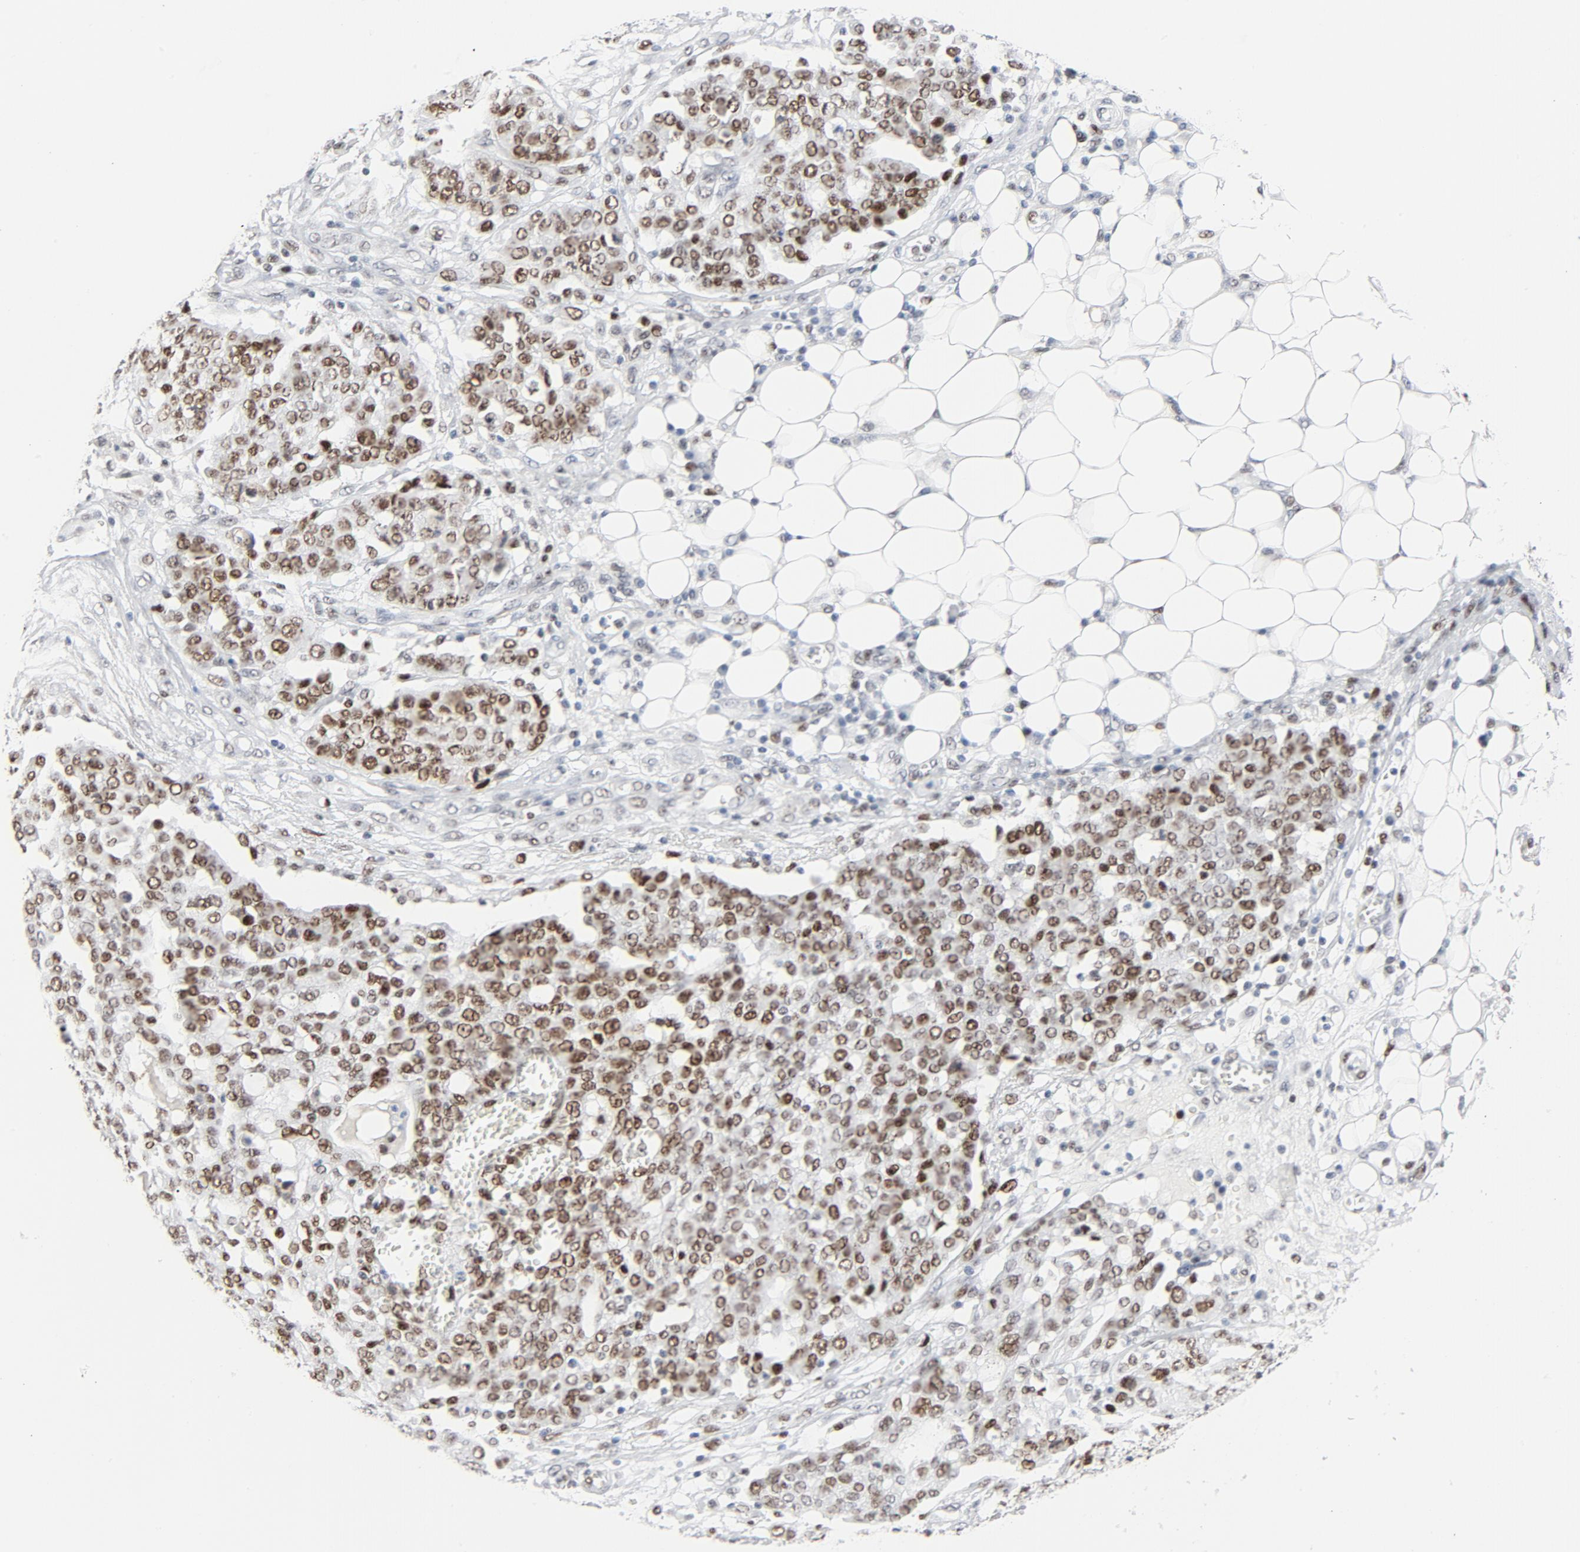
{"staining": {"intensity": "moderate", "quantity": ">75%", "location": "nuclear"}, "tissue": "ovarian cancer", "cell_type": "Tumor cells", "image_type": "cancer", "snomed": [{"axis": "morphology", "description": "Cystadenocarcinoma, serous, NOS"}, {"axis": "topography", "description": "Soft tissue"}, {"axis": "topography", "description": "Ovary"}], "caption": "Immunohistochemistry (DAB (3,3'-diaminobenzidine)) staining of human ovarian cancer (serous cystadenocarcinoma) reveals moderate nuclear protein expression in about >75% of tumor cells.", "gene": "POLD1", "patient": {"sex": "female", "age": 57}}